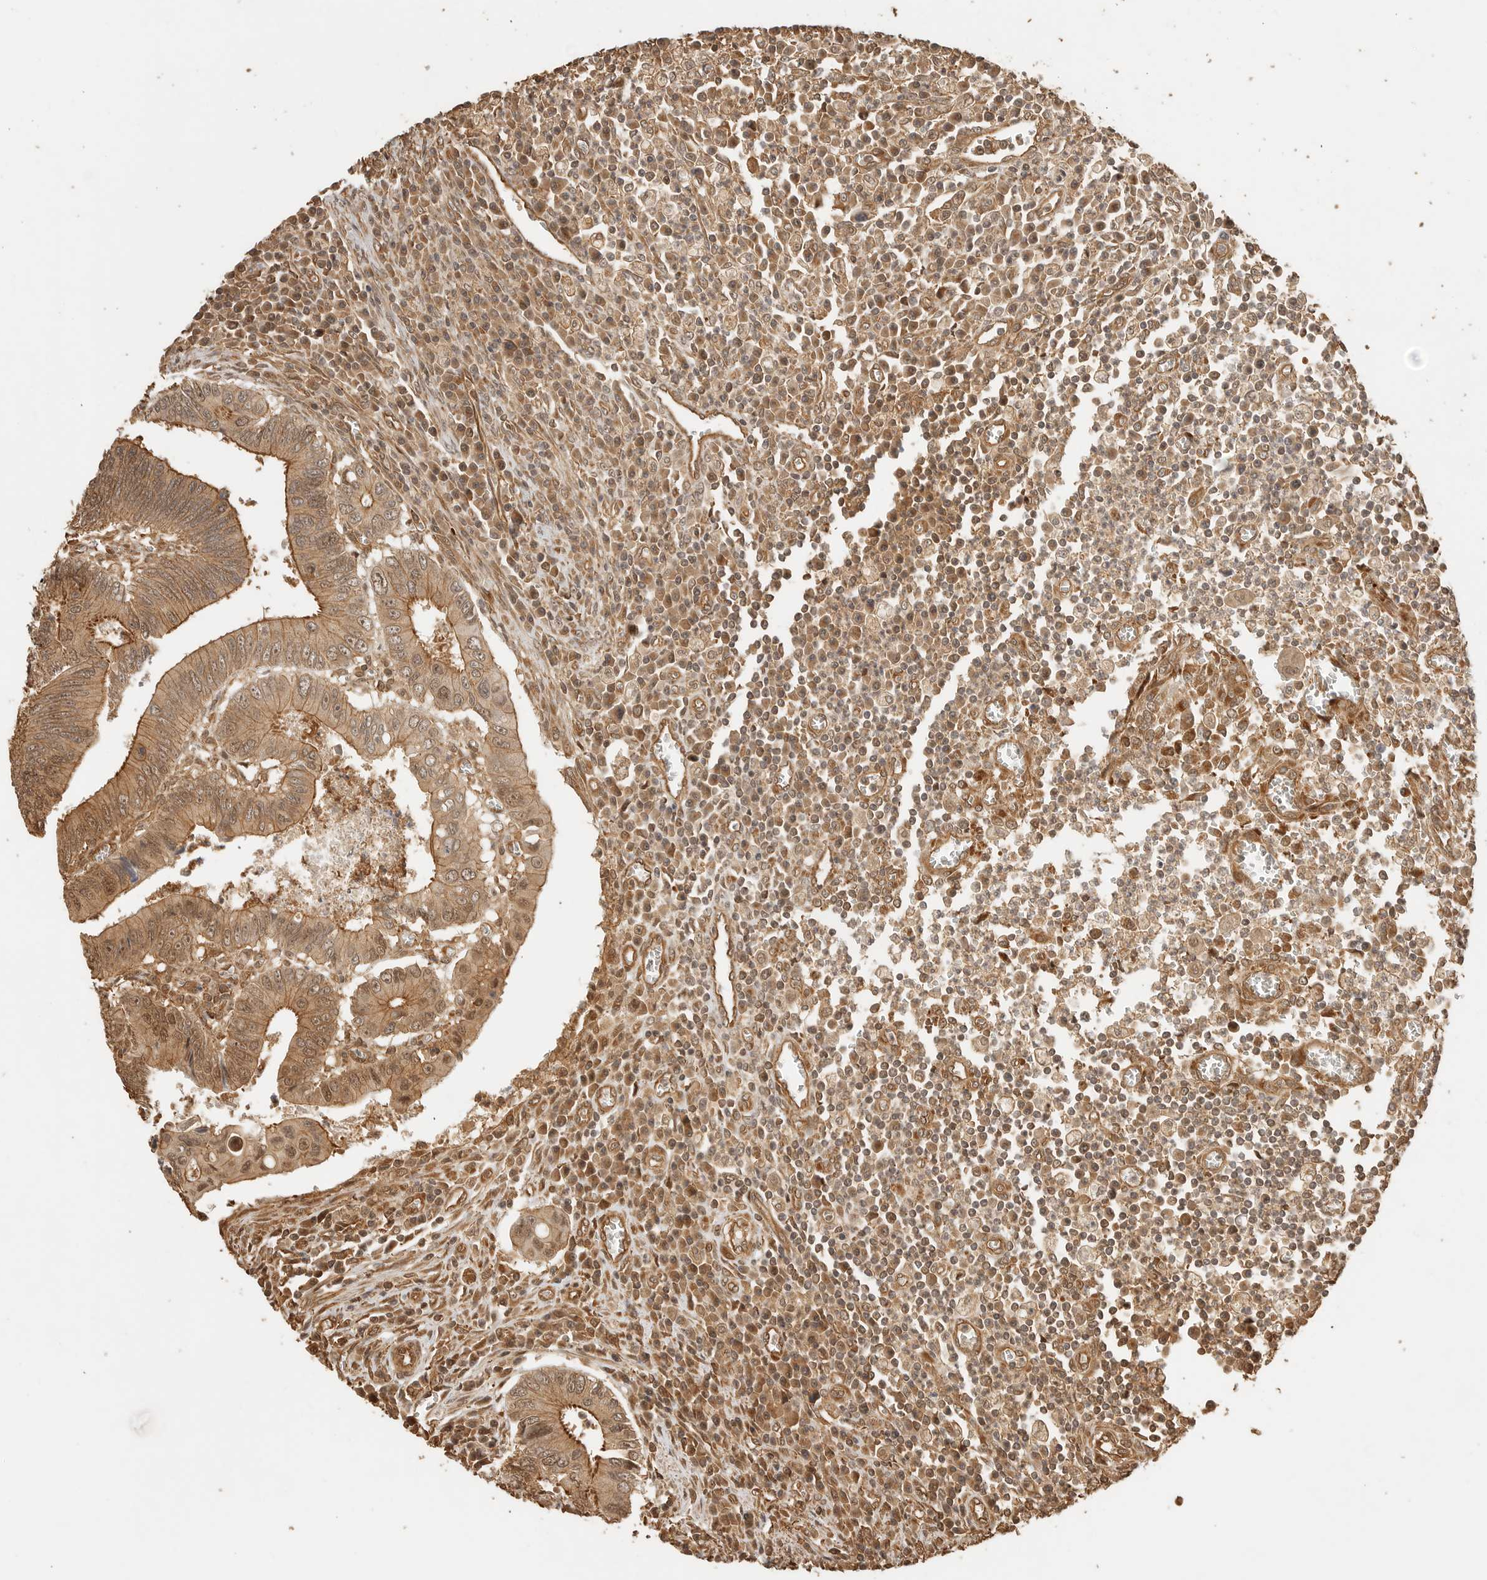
{"staining": {"intensity": "moderate", "quantity": ">75%", "location": "cytoplasmic/membranous"}, "tissue": "colorectal cancer", "cell_type": "Tumor cells", "image_type": "cancer", "snomed": [{"axis": "morphology", "description": "Inflammation, NOS"}, {"axis": "morphology", "description": "Adenocarcinoma, NOS"}, {"axis": "topography", "description": "Colon"}], "caption": "High-power microscopy captured an immunohistochemistry (IHC) micrograph of colorectal adenocarcinoma, revealing moderate cytoplasmic/membranous staining in about >75% of tumor cells.", "gene": "OTUD6B", "patient": {"sex": "male", "age": 72}}